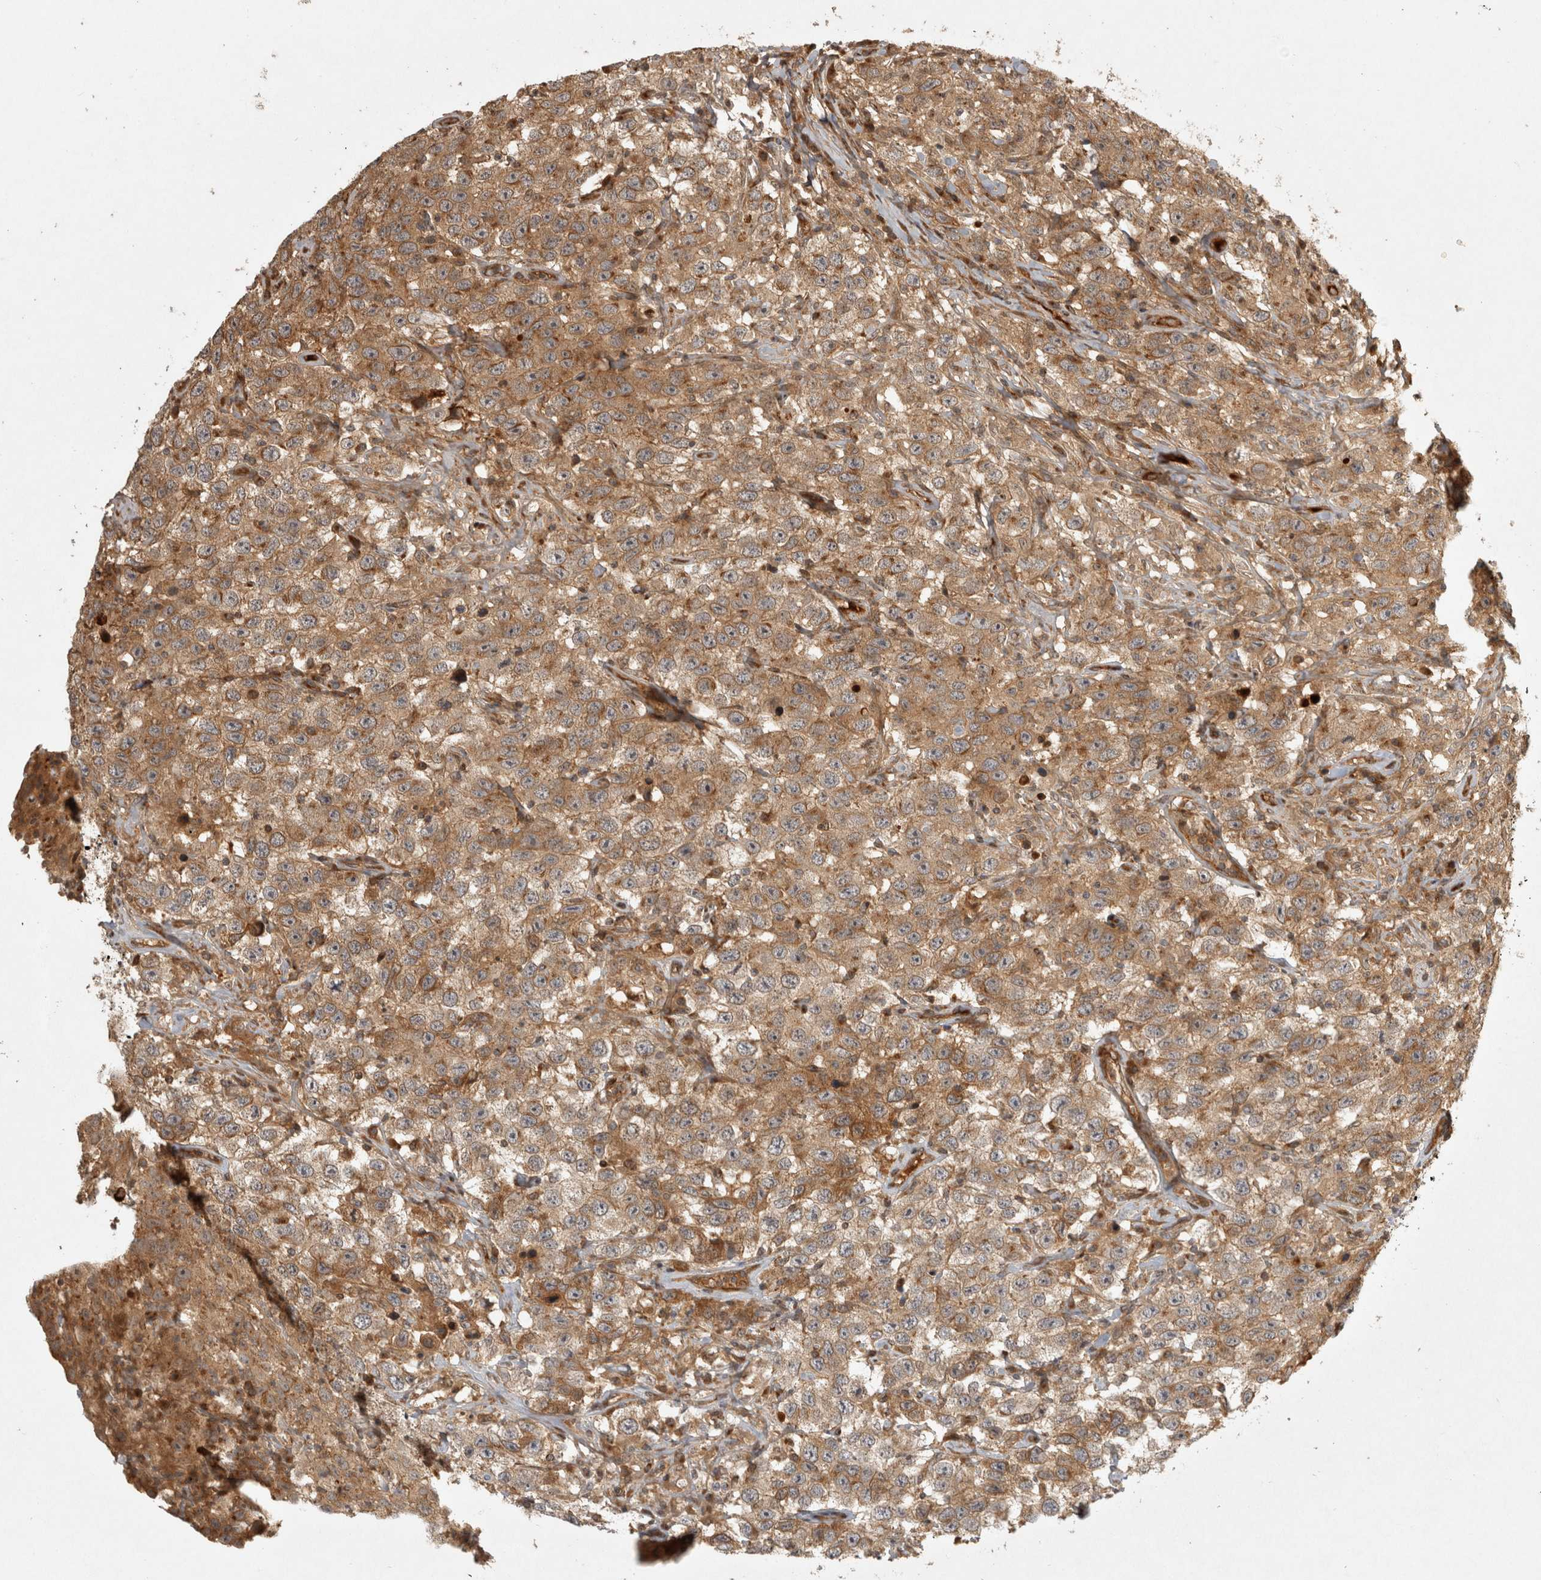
{"staining": {"intensity": "moderate", "quantity": ">75%", "location": "cytoplasmic/membranous"}, "tissue": "testis cancer", "cell_type": "Tumor cells", "image_type": "cancer", "snomed": [{"axis": "morphology", "description": "Seminoma, NOS"}, {"axis": "topography", "description": "Testis"}], "caption": "This photomicrograph displays IHC staining of human seminoma (testis), with medium moderate cytoplasmic/membranous positivity in approximately >75% of tumor cells.", "gene": "CAMSAP2", "patient": {"sex": "male", "age": 41}}